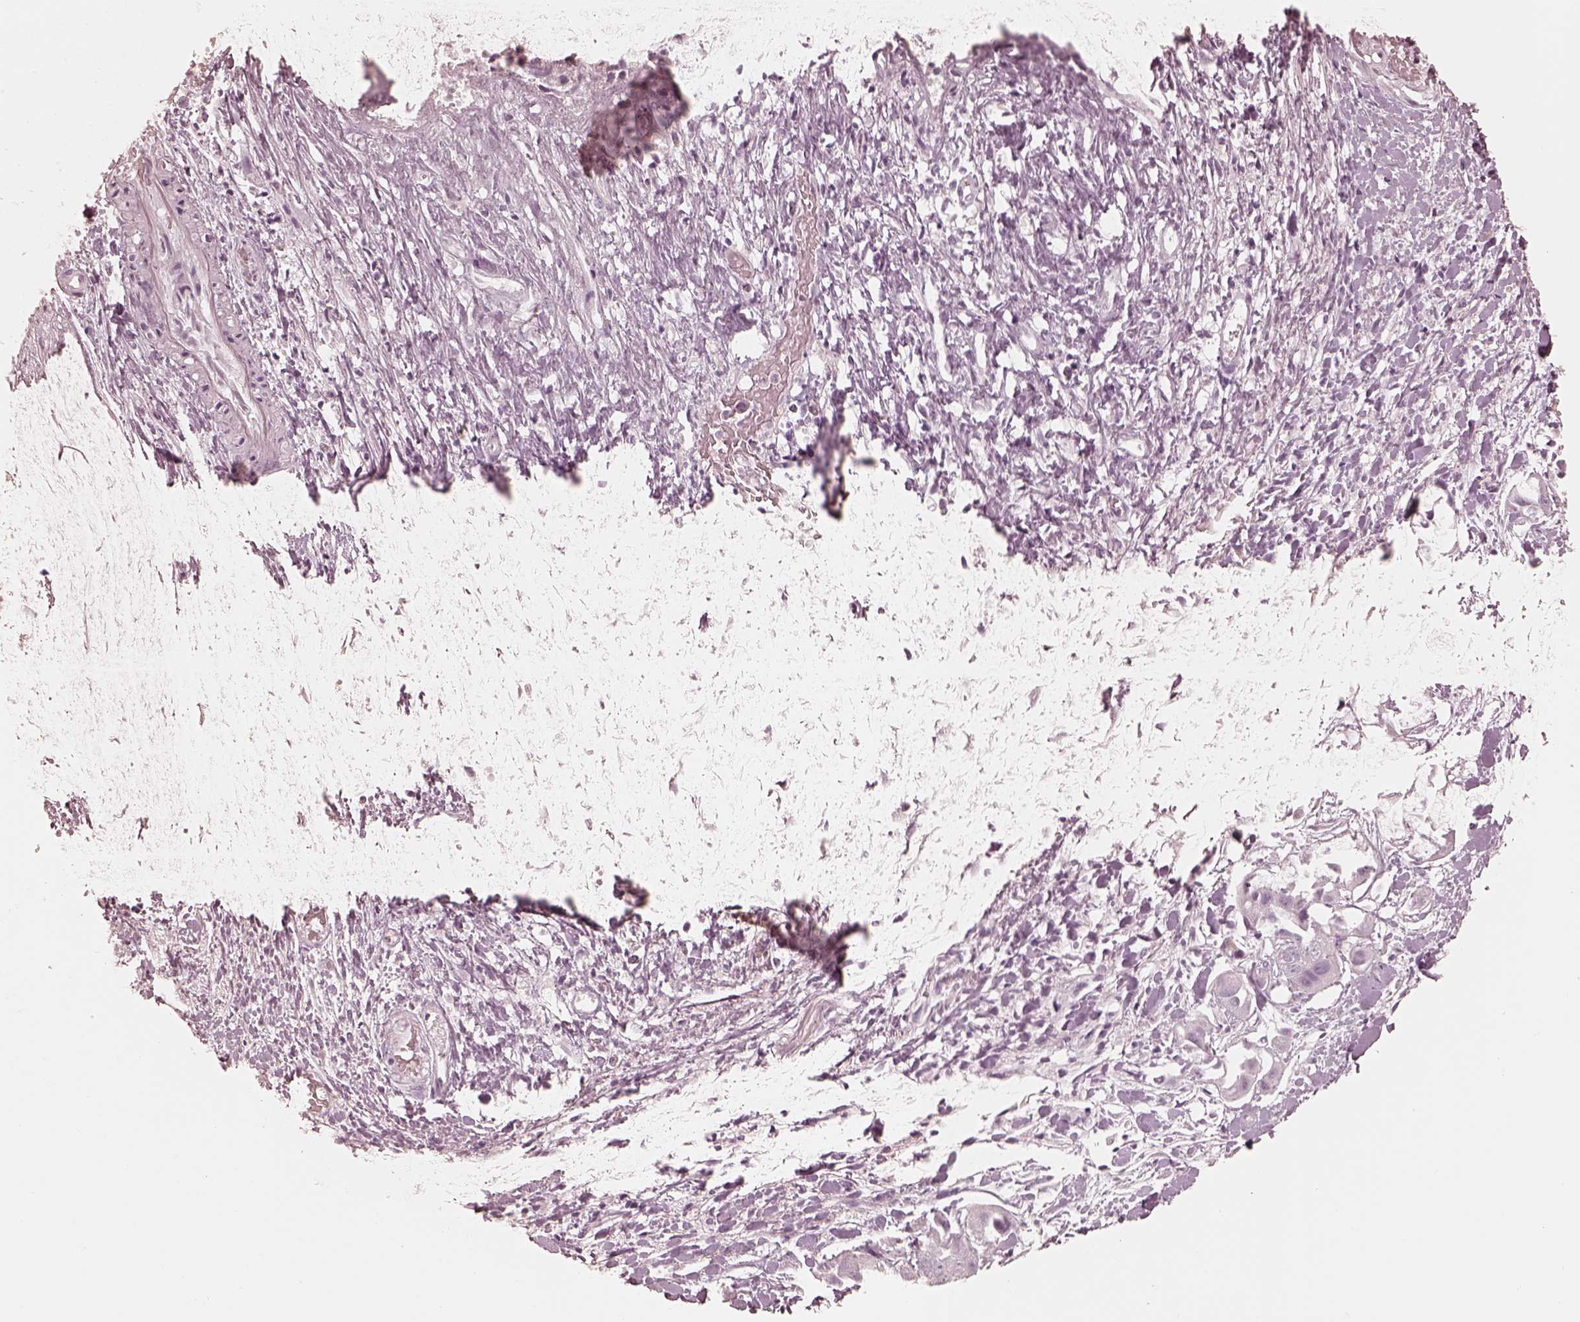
{"staining": {"intensity": "negative", "quantity": "none", "location": "none"}, "tissue": "liver cancer", "cell_type": "Tumor cells", "image_type": "cancer", "snomed": [{"axis": "morphology", "description": "Cholangiocarcinoma"}, {"axis": "topography", "description": "Liver"}], "caption": "Image shows no significant protein positivity in tumor cells of cholangiocarcinoma (liver). (Stains: DAB (3,3'-diaminobenzidine) immunohistochemistry with hematoxylin counter stain, Microscopy: brightfield microscopy at high magnification).", "gene": "CALR3", "patient": {"sex": "female", "age": 52}}